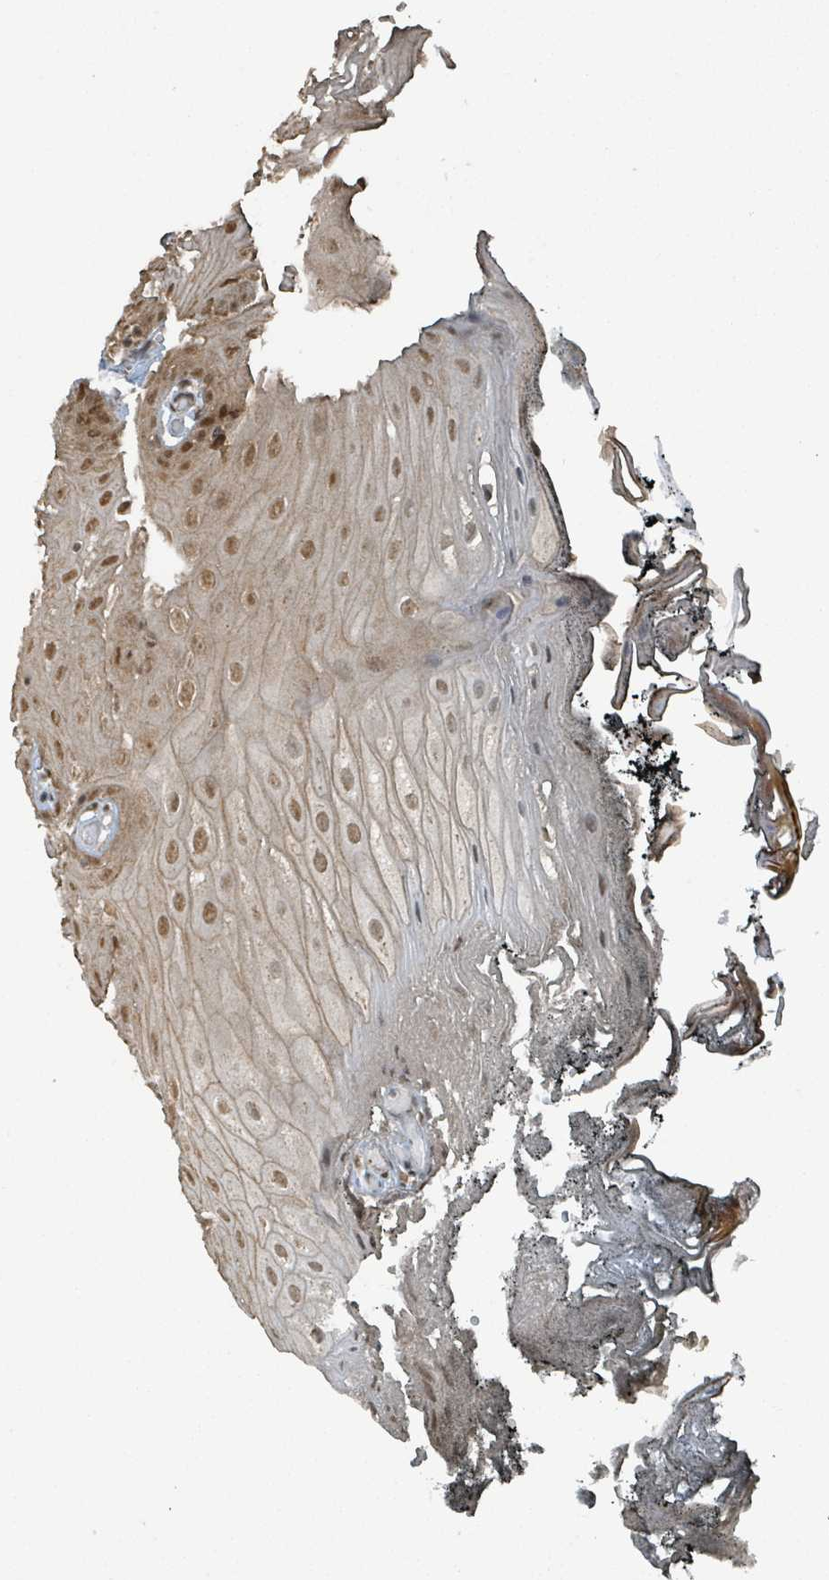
{"staining": {"intensity": "moderate", "quantity": ">75%", "location": "cytoplasmic/membranous,nuclear"}, "tissue": "oral mucosa", "cell_type": "Squamous epithelial cells", "image_type": "normal", "snomed": [{"axis": "morphology", "description": "Normal tissue, NOS"}, {"axis": "morphology", "description": "Squamous cell carcinoma, NOS"}, {"axis": "topography", "description": "Oral tissue"}, {"axis": "topography", "description": "Head-Neck"}], "caption": "High-power microscopy captured an IHC histopathology image of unremarkable oral mucosa, revealing moderate cytoplasmic/membranous,nuclear staining in about >75% of squamous epithelial cells.", "gene": "PHIP", "patient": {"sex": "female", "age": 81}}